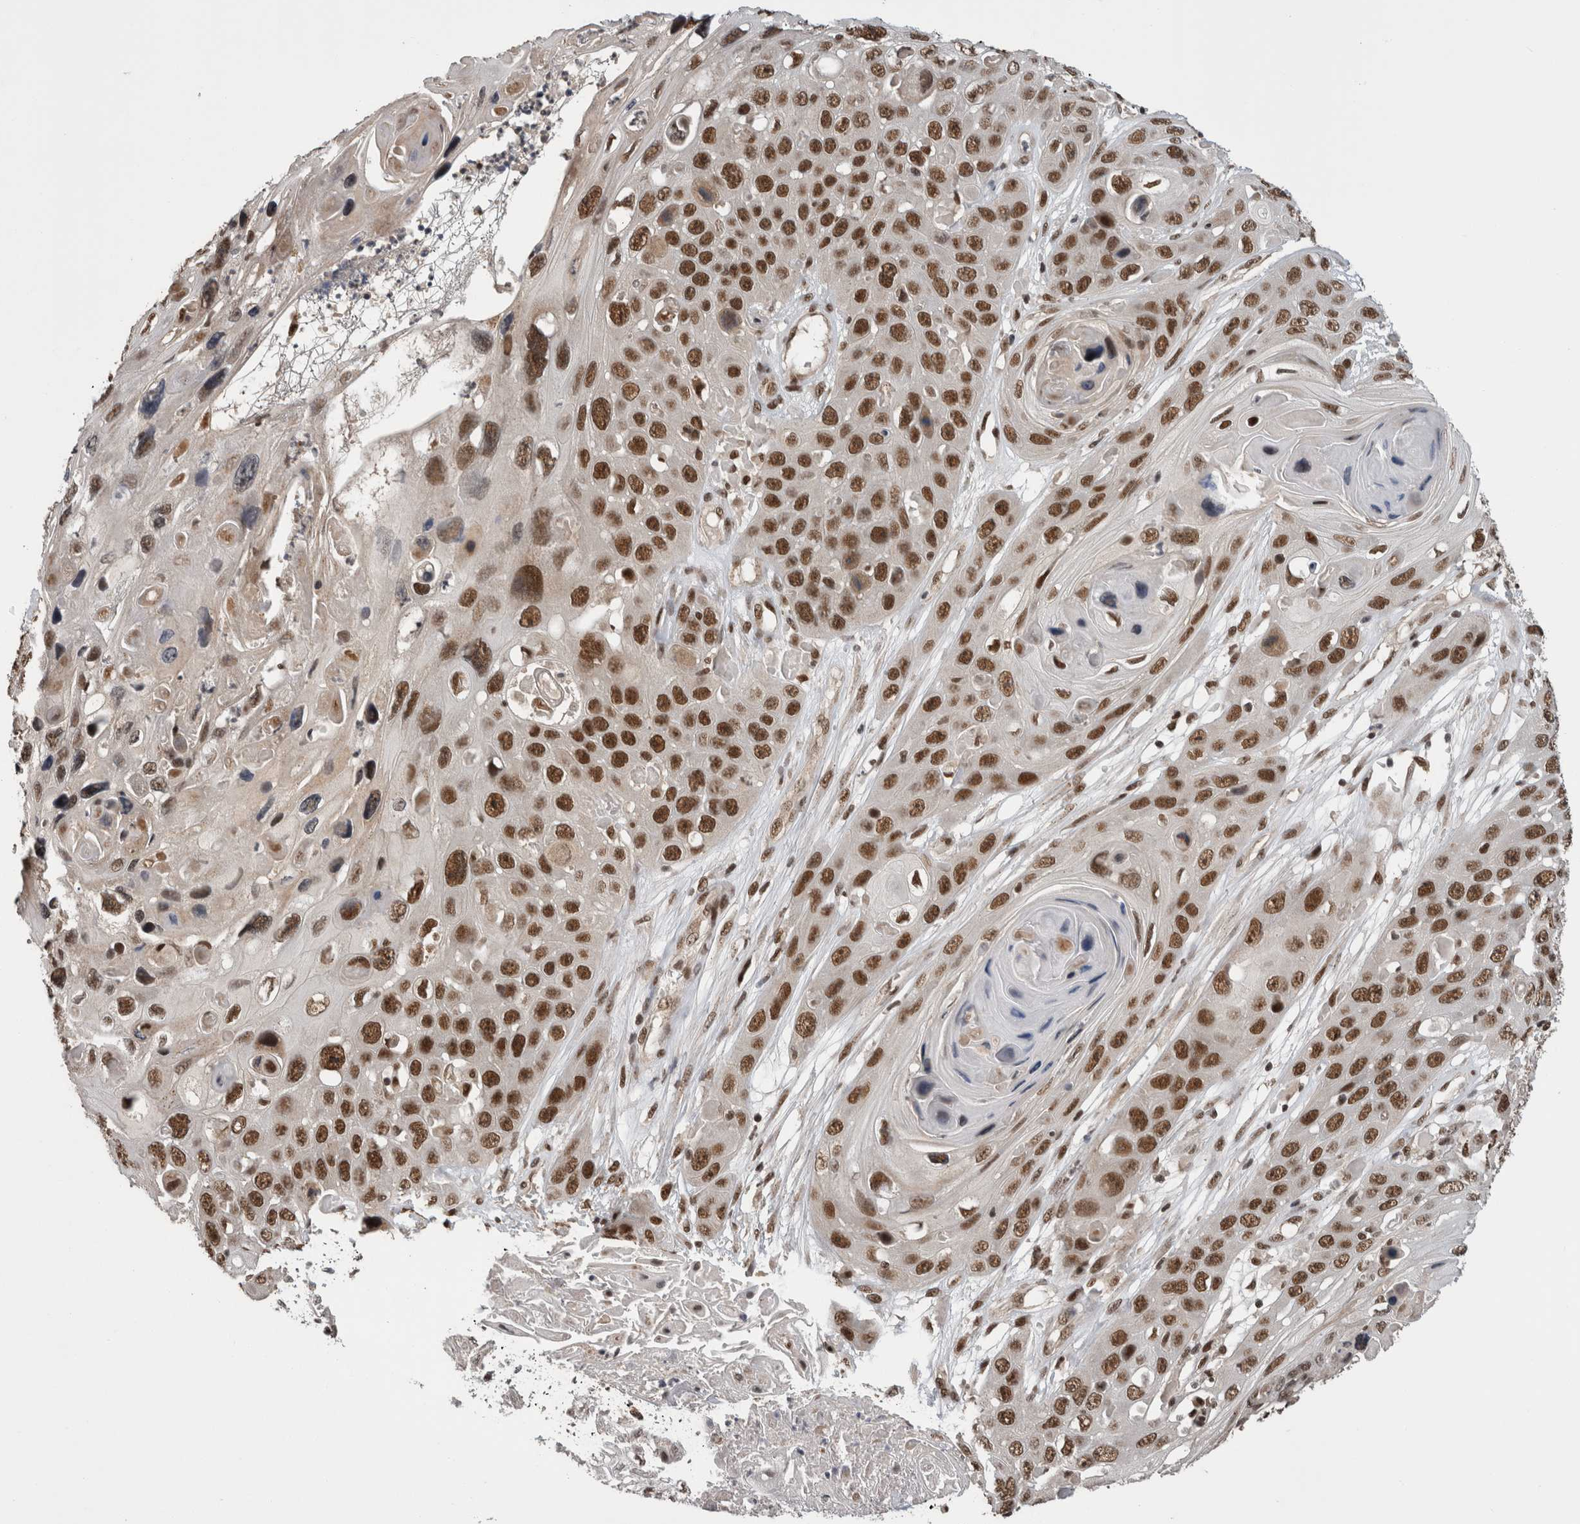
{"staining": {"intensity": "strong", "quantity": ">75%", "location": "nuclear"}, "tissue": "skin cancer", "cell_type": "Tumor cells", "image_type": "cancer", "snomed": [{"axis": "morphology", "description": "Squamous cell carcinoma, NOS"}, {"axis": "topography", "description": "Skin"}], "caption": "Skin cancer stained with immunohistochemistry (IHC) displays strong nuclear staining in about >75% of tumor cells.", "gene": "CPSF2", "patient": {"sex": "male", "age": 55}}